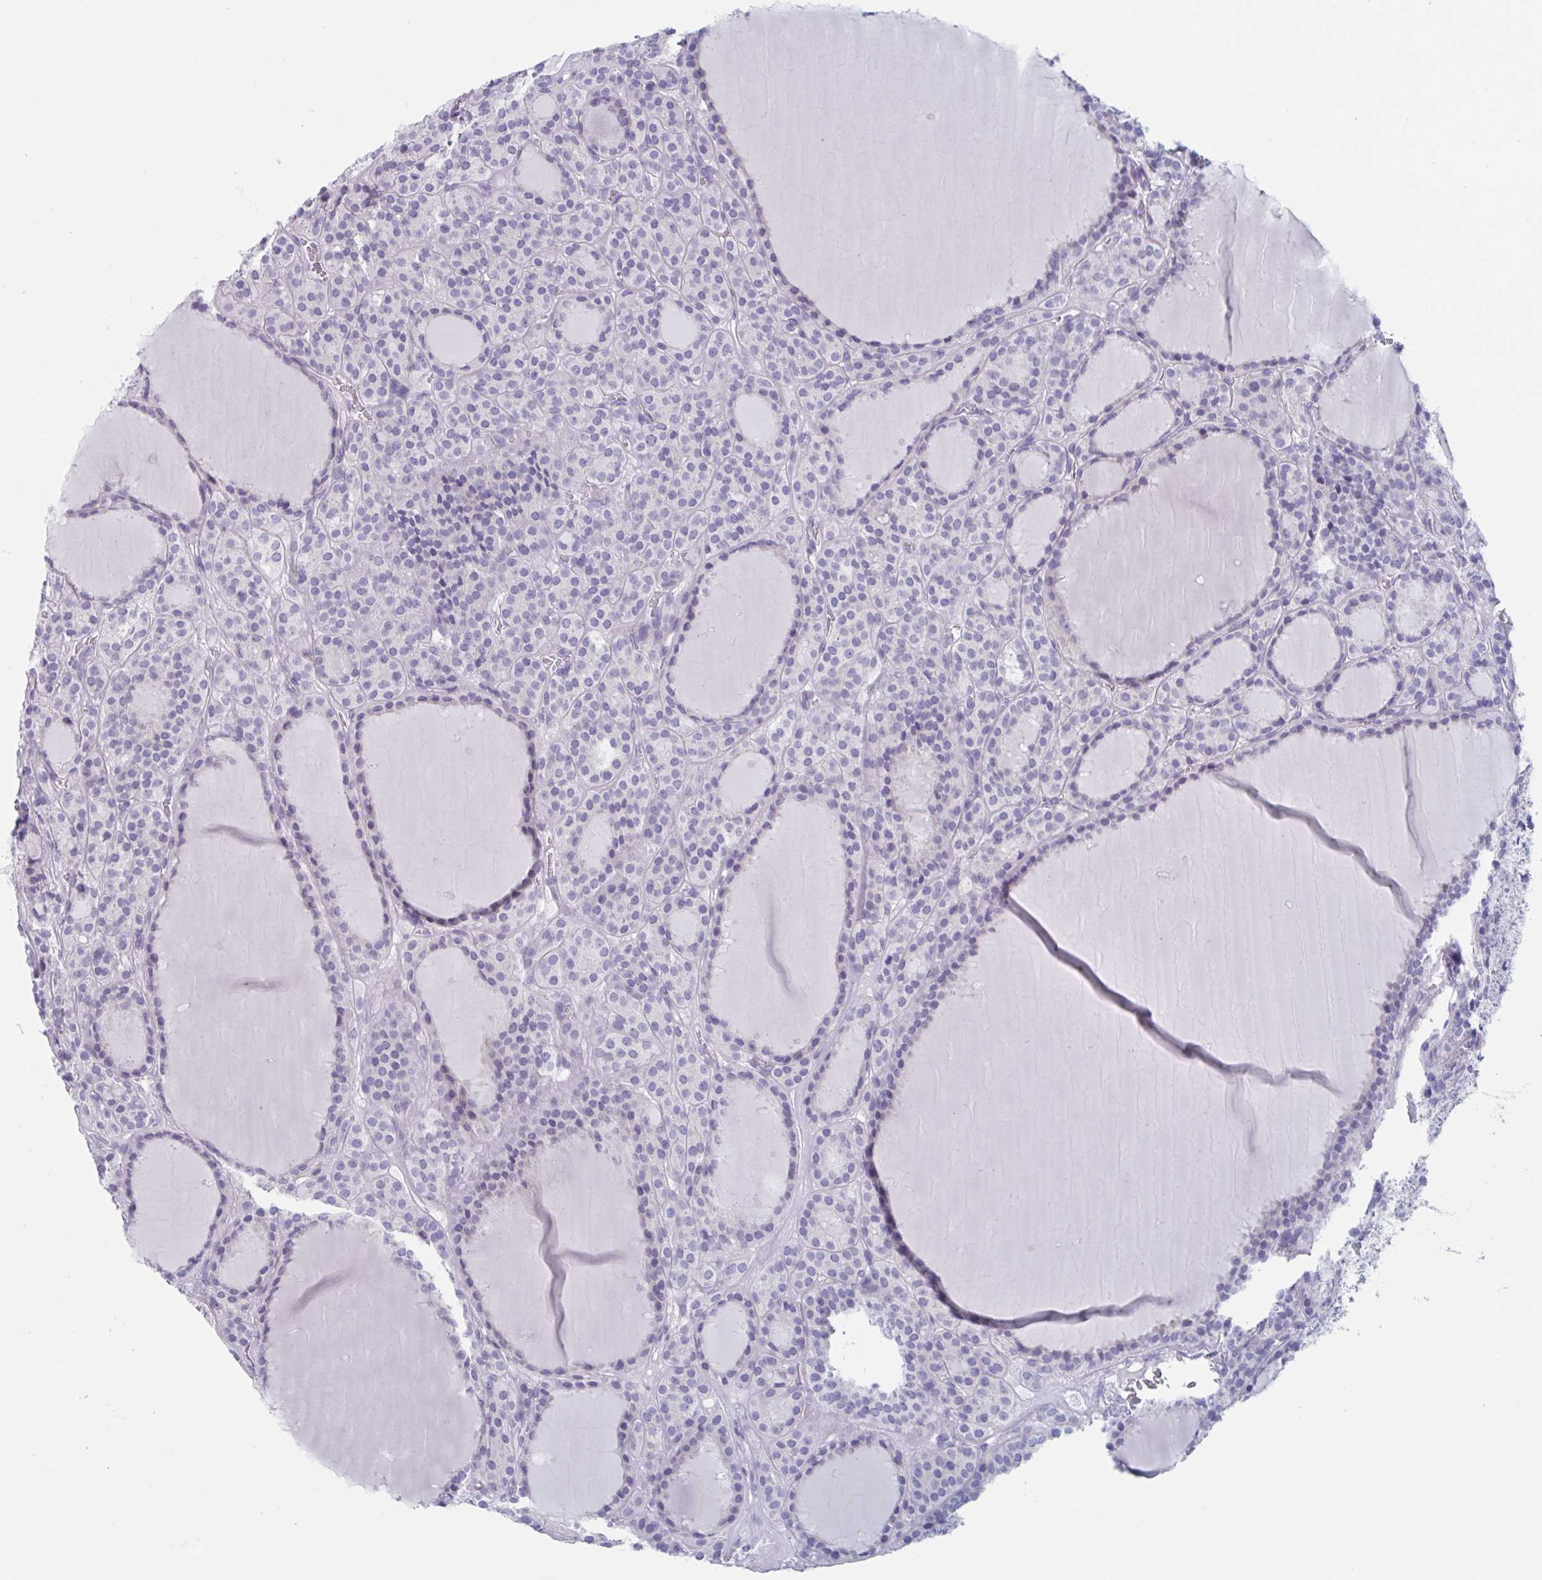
{"staining": {"intensity": "negative", "quantity": "none", "location": "none"}, "tissue": "thyroid cancer", "cell_type": "Tumor cells", "image_type": "cancer", "snomed": [{"axis": "morphology", "description": "Follicular adenoma carcinoma, NOS"}, {"axis": "topography", "description": "Thyroid gland"}], "caption": "This is an immunohistochemistry (IHC) histopathology image of thyroid follicular adenoma carcinoma. There is no staining in tumor cells.", "gene": "HSD11B2", "patient": {"sex": "female", "age": 63}}